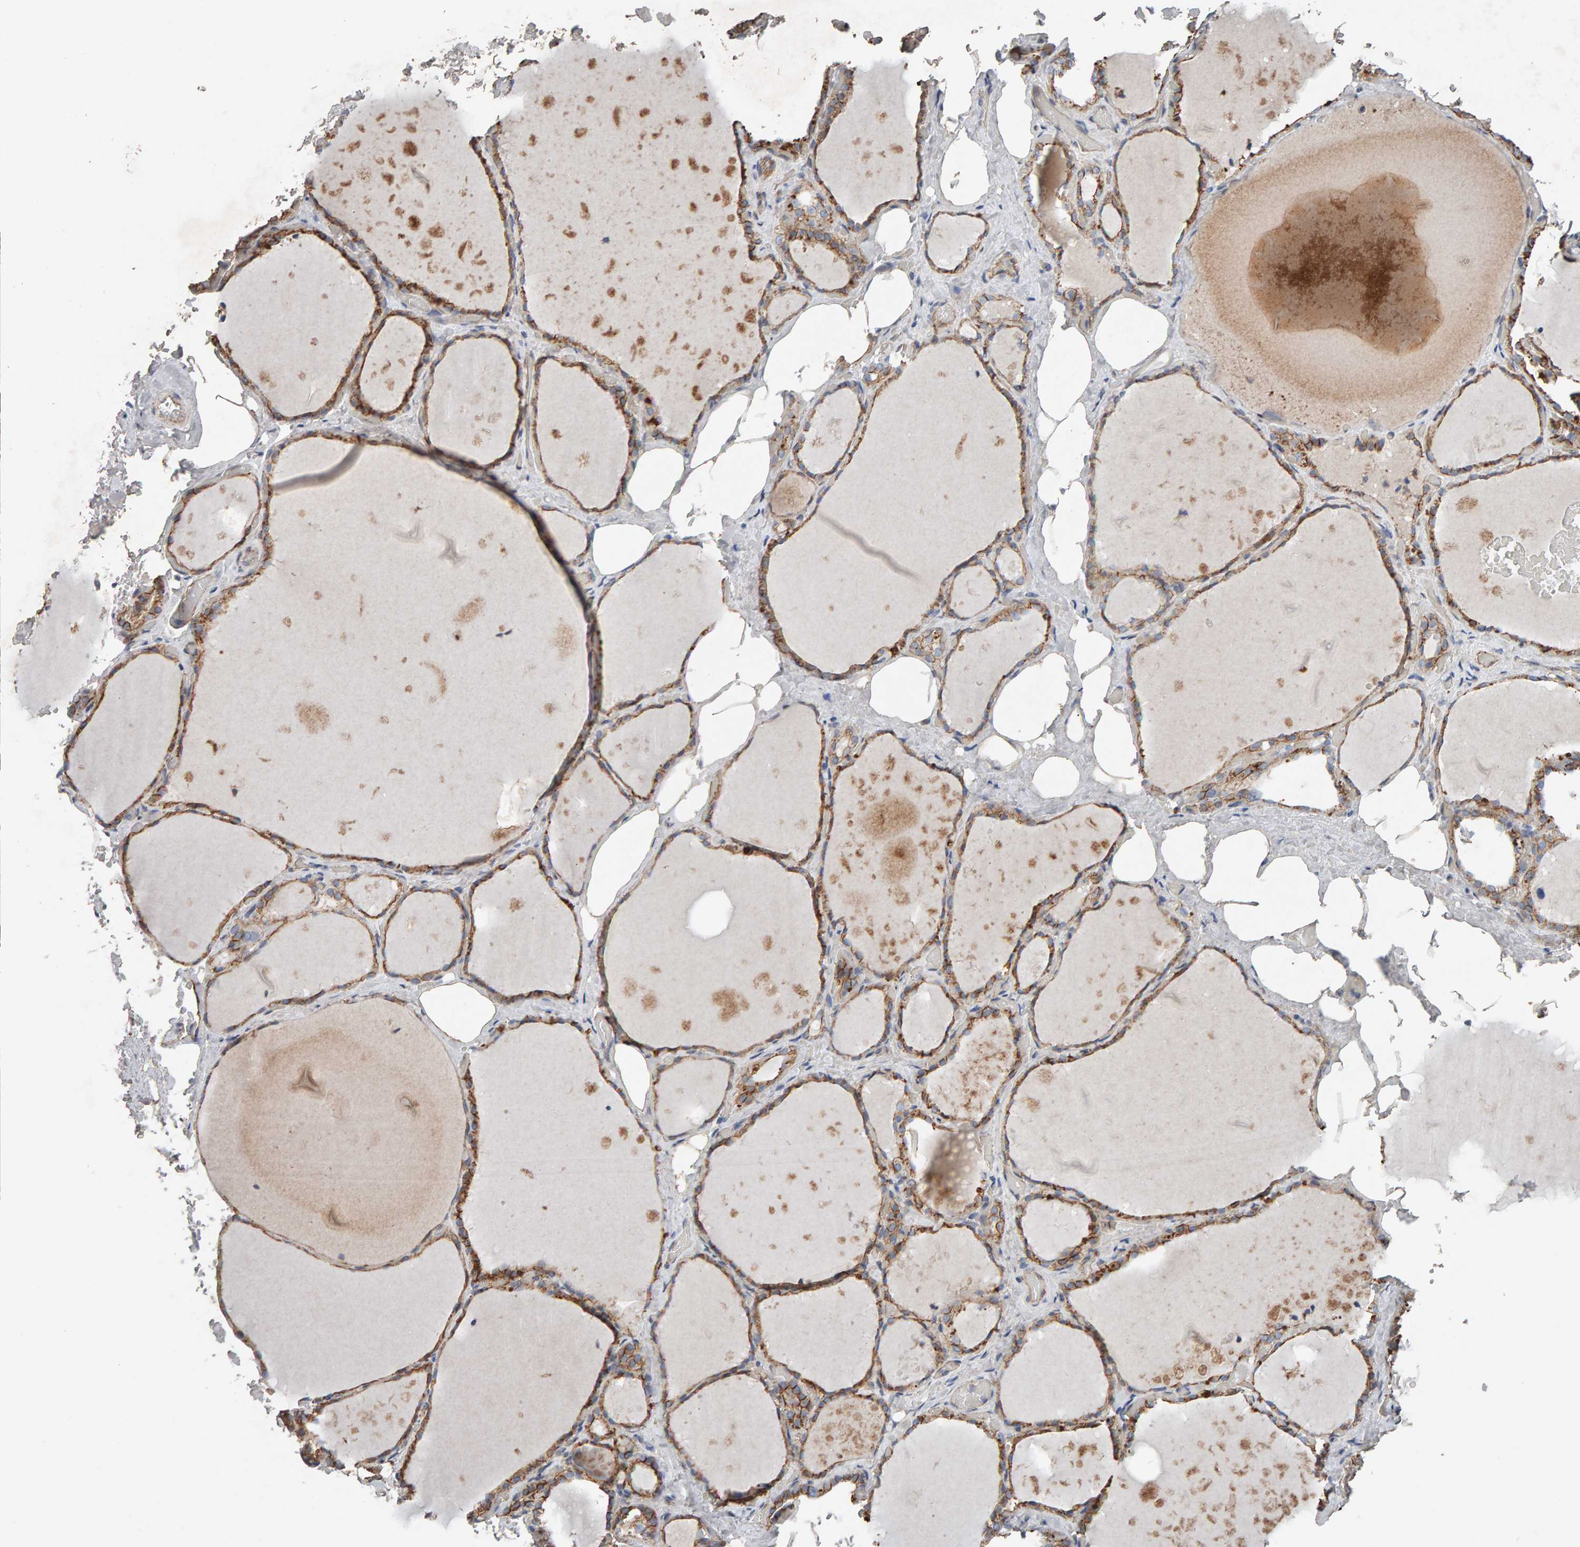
{"staining": {"intensity": "moderate", "quantity": ">75%", "location": "cytoplasmic/membranous"}, "tissue": "thyroid gland", "cell_type": "Glandular cells", "image_type": "normal", "snomed": [{"axis": "morphology", "description": "Normal tissue, NOS"}, {"axis": "topography", "description": "Thyroid gland"}], "caption": "Immunohistochemistry (IHC) staining of normal thyroid gland, which shows medium levels of moderate cytoplasmic/membranous expression in about >75% of glandular cells indicating moderate cytoplasmic/membranous protein staining. The staining was performed using DAB (3,3'-diaminobenzidine) (brown) for protein detection and nuclei were counterstained in hematoxylin (blue).", "gene": "PTPRM", "patient": {"sex": "male", "age": 61}}